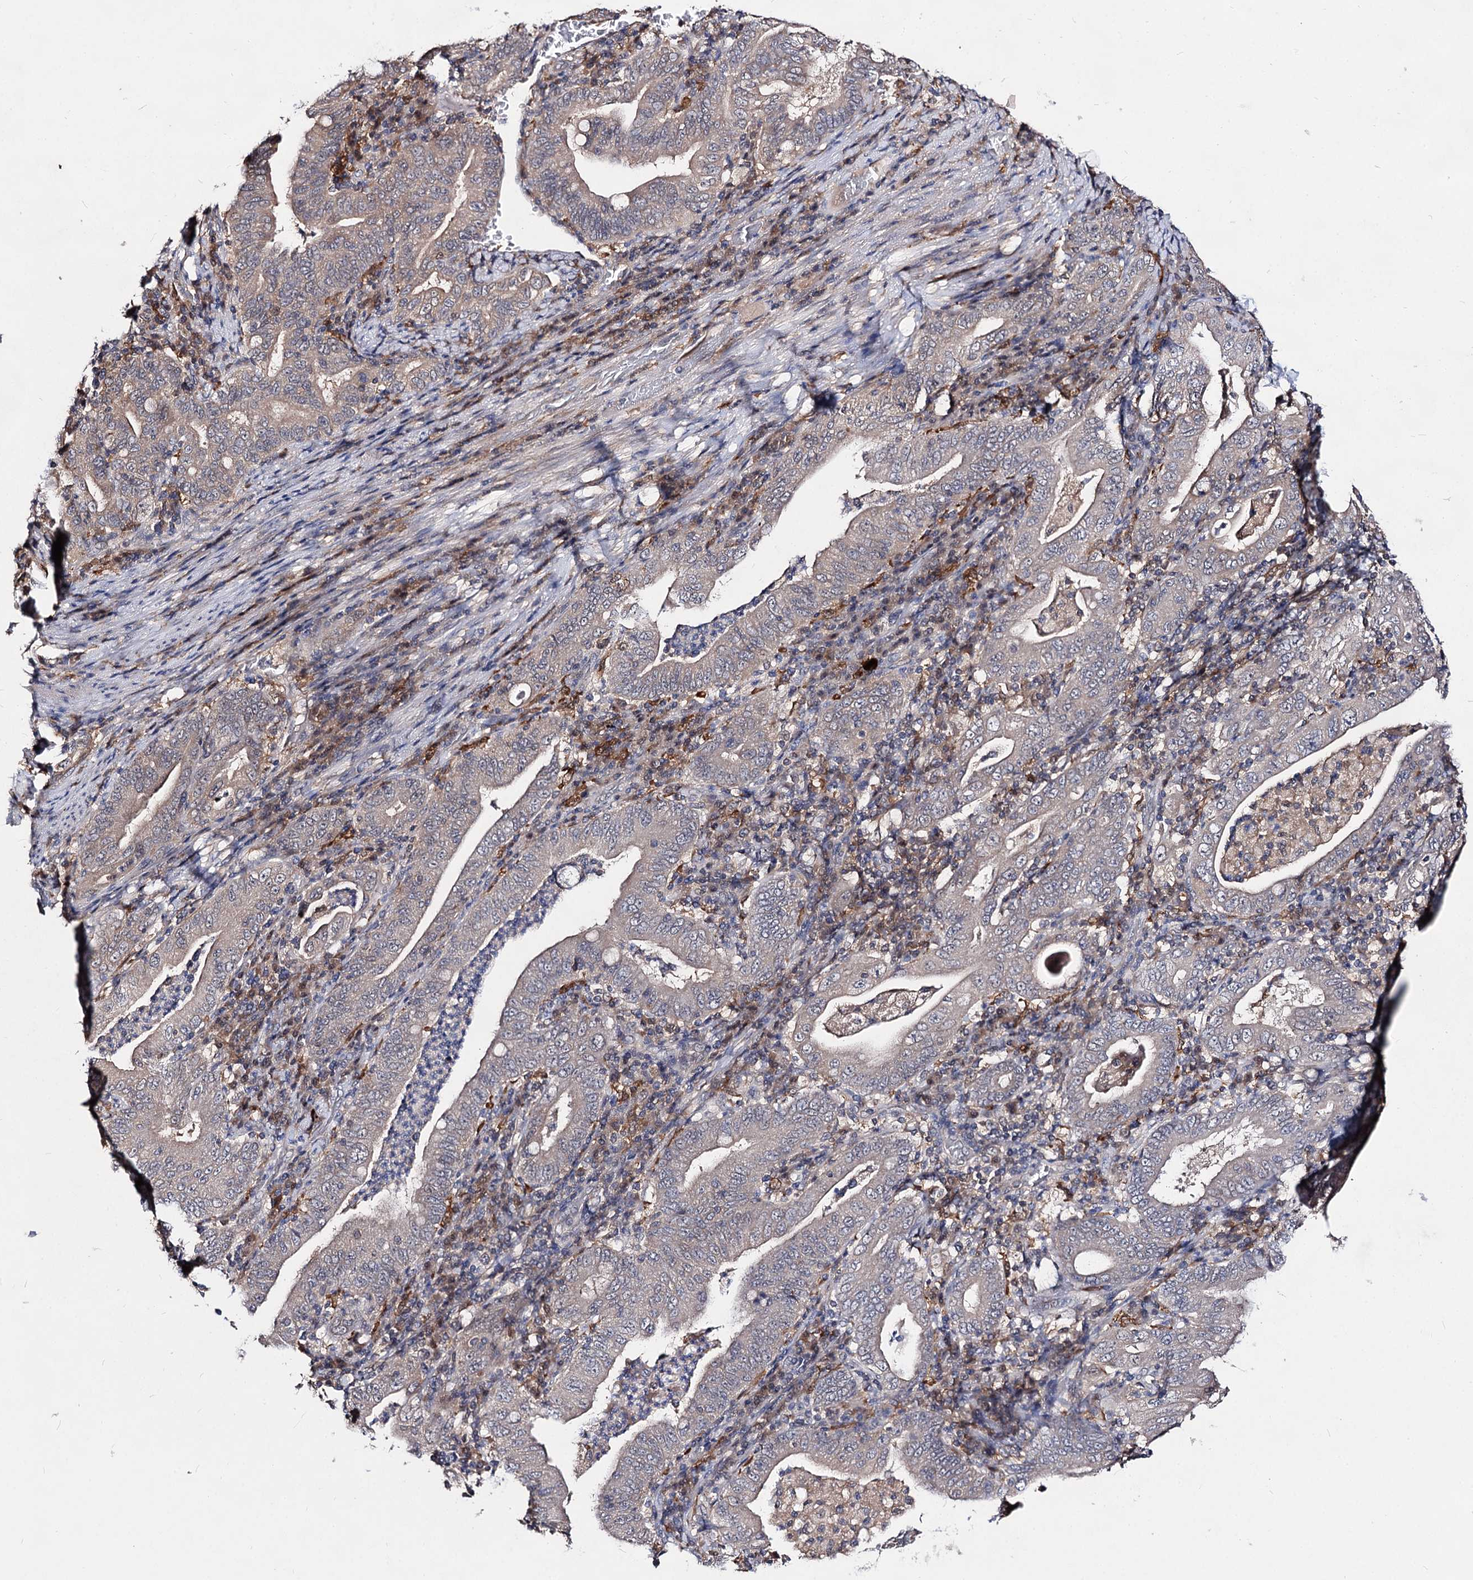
{"staining": {"intensity": "negative", "quantity": "none", "location": "none"}, "tissue": "stomach cancer", "cell_type": "Tumor cells", "image_type": "cancer", "snomed": [{"axis": "morphology", "description": "Normal tissue, NOS"}, {"axis": "morphology", "description": "Adenocarcinoma, NOS"}, {"axis": "topography", "description": "Esophagus"}, {"axis": "topography", "description": "Stomach, upper"}, {"axis": "topography", "description": "Peripheral nerve tissue"}], "caption": "Tumor cells are negative for protein expression in human adenocarcinoma (stomach).", "gene": "ACTR6", "patient": {"sex": "male", "age": 62}}